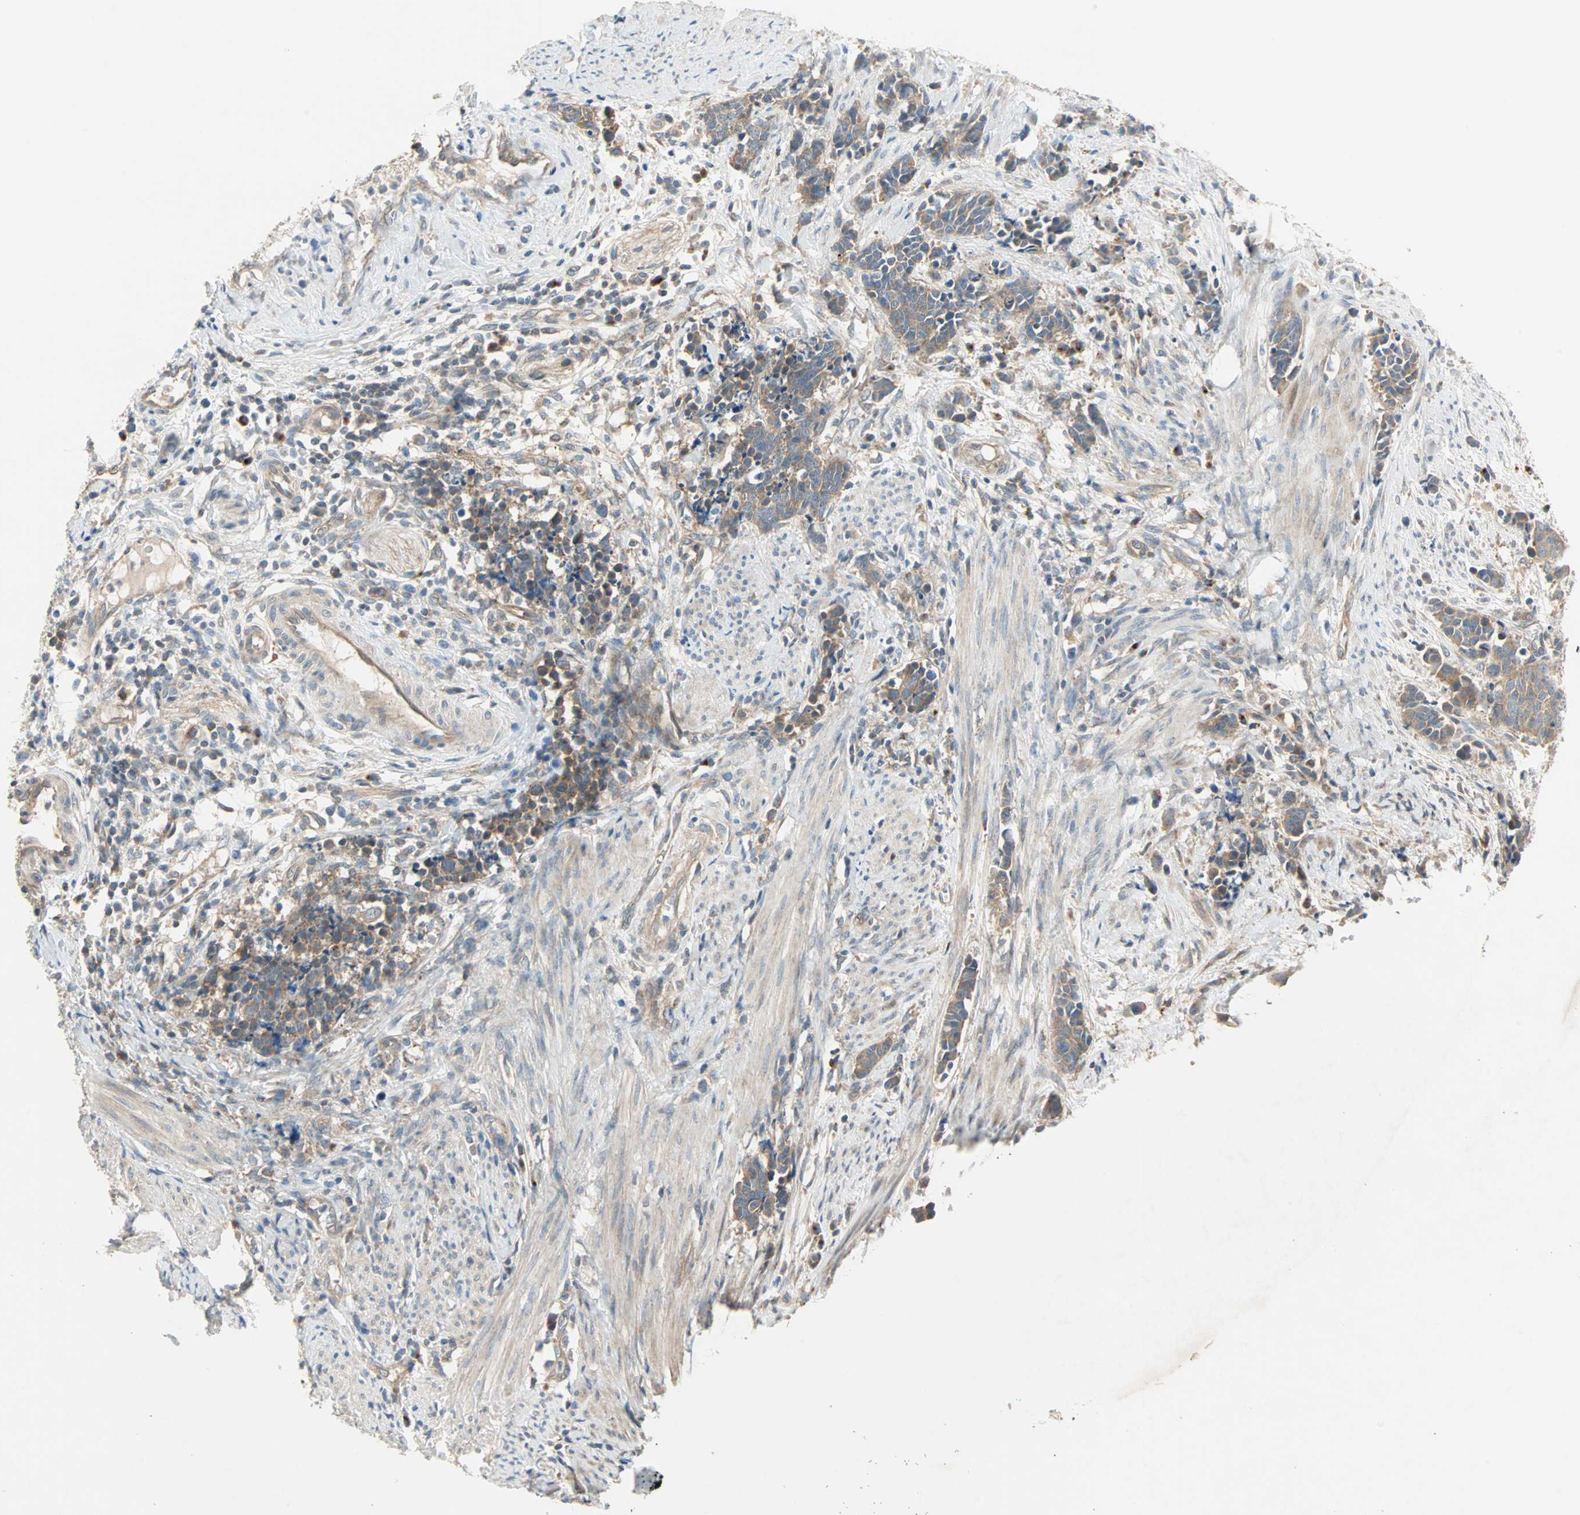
{"staining": {"intensity": "weak", "quantity": ">75%", "location": "cytoplasmic/membranous"}, "tissue": "cervical cancer", "cell_type": "Tumor cells", "image_type": "cancer", "snomed": [{"axis": "morphology", "description": "Squamous cell carcinoma, NOS"}, {"axis": "topography", "description": "Cervix"}], "caption": "Immunohistochemistry (IHC) (DAB (3,3'-diaminobenzidine)) staining of human squamous cell carcinoma (cervical) shows weak cytoplasmic/membranous protein staining in approximately >75% of tumor cells. (Brightfield microscopy of DAB IHC at high magnification).", "gene": "PDE8A", "patient": {"sex": "female", "age": 35}}